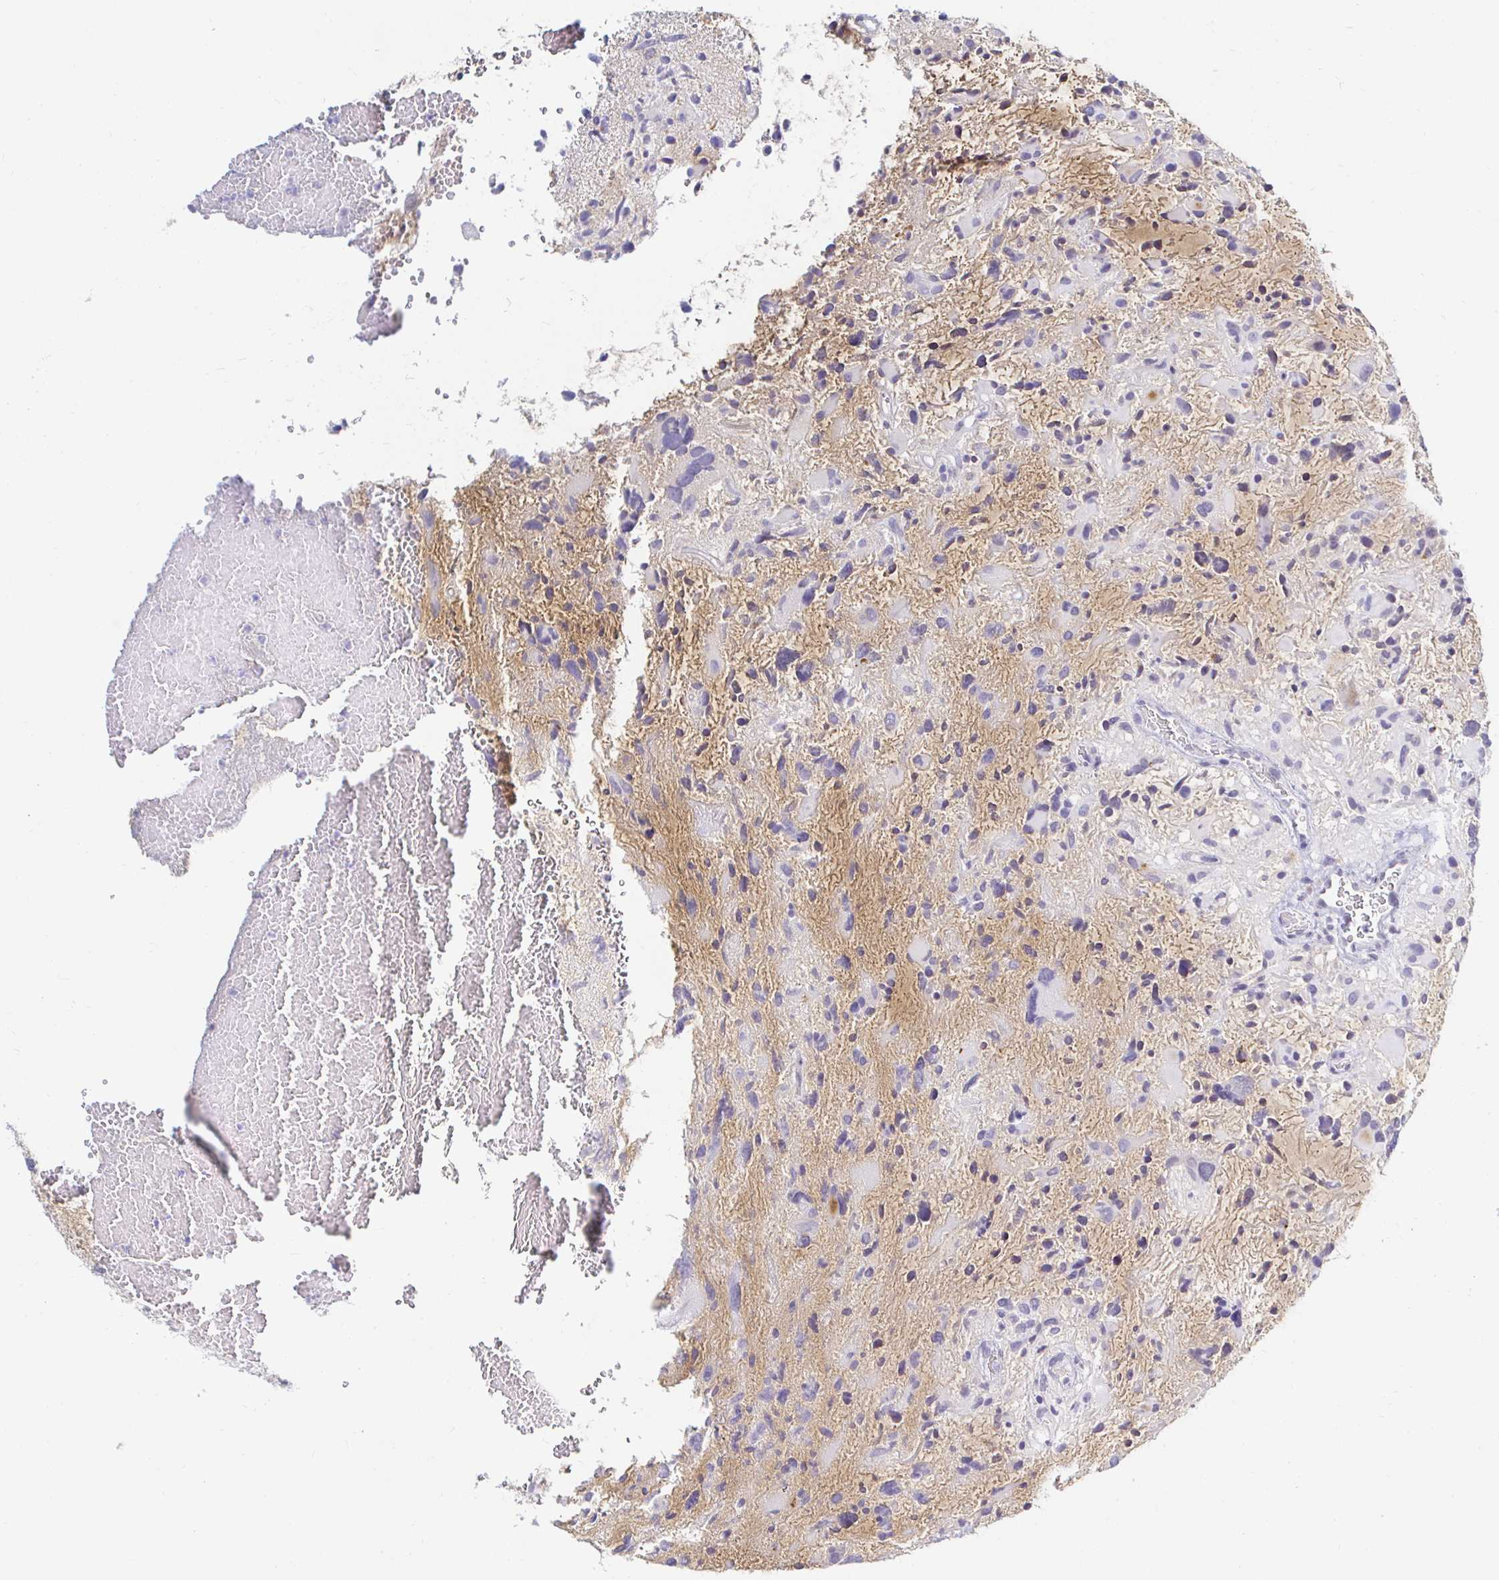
{"staining": {"intensity": "negative", "quantity": "none", "location": "none"}, "tissue": "glioma", "cell_type": "Tumor cells", "image_type": "cancer", "snomed": [{"axis": "morphology", "description": "Glioma, malignant, High grade"}, {"axis": "topography", "description": "Brain"}], "caption": "An immunohistochemistry (IHC) image of malignant glioma (high-grade) is shown. There is no staining in tumor cells of malignant glioma (high-grade).", "gene": "OR51D1", "patient": {"sex": "female", "age": 11}}